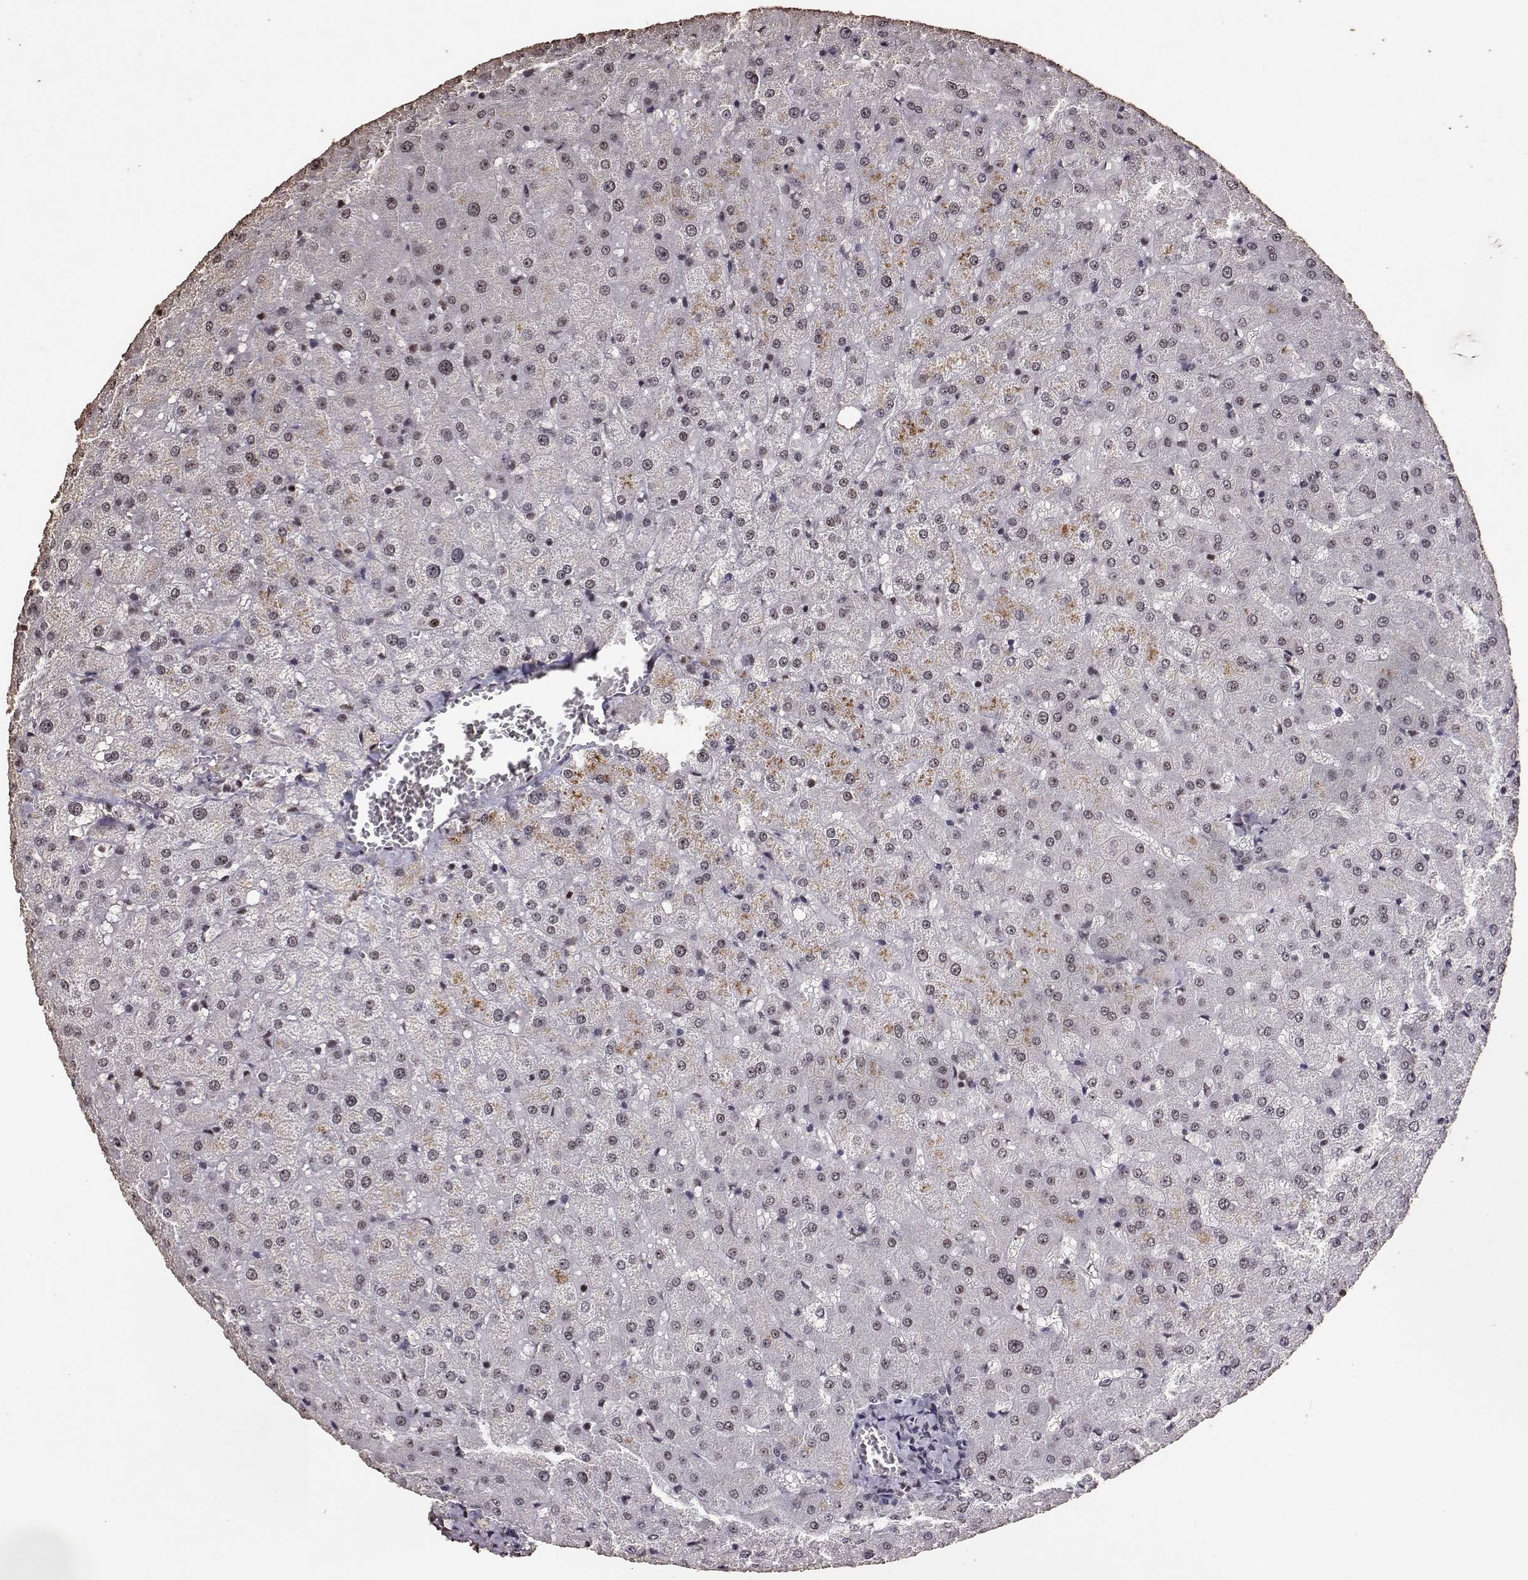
{"staining": {"intensity": "weak", "quantity": "25%-75%", "location": "nuclear"}, "tissue": "liver", "cell_type": "Cholangiocytes", "image_type": "normal", "snomed": [{"axis": "morphology", "description": "Normal tissue, NOS"}, {"axis": "topography", "description": "Liver"}], "caption": "This image reveals immunohistochemistry staining of unremarkable liver, with low weak nuclear expression in about 25%-75% of cholangiocytes.", "gene": "TOE1", "patient": {"sex": "female", "age": 50}}